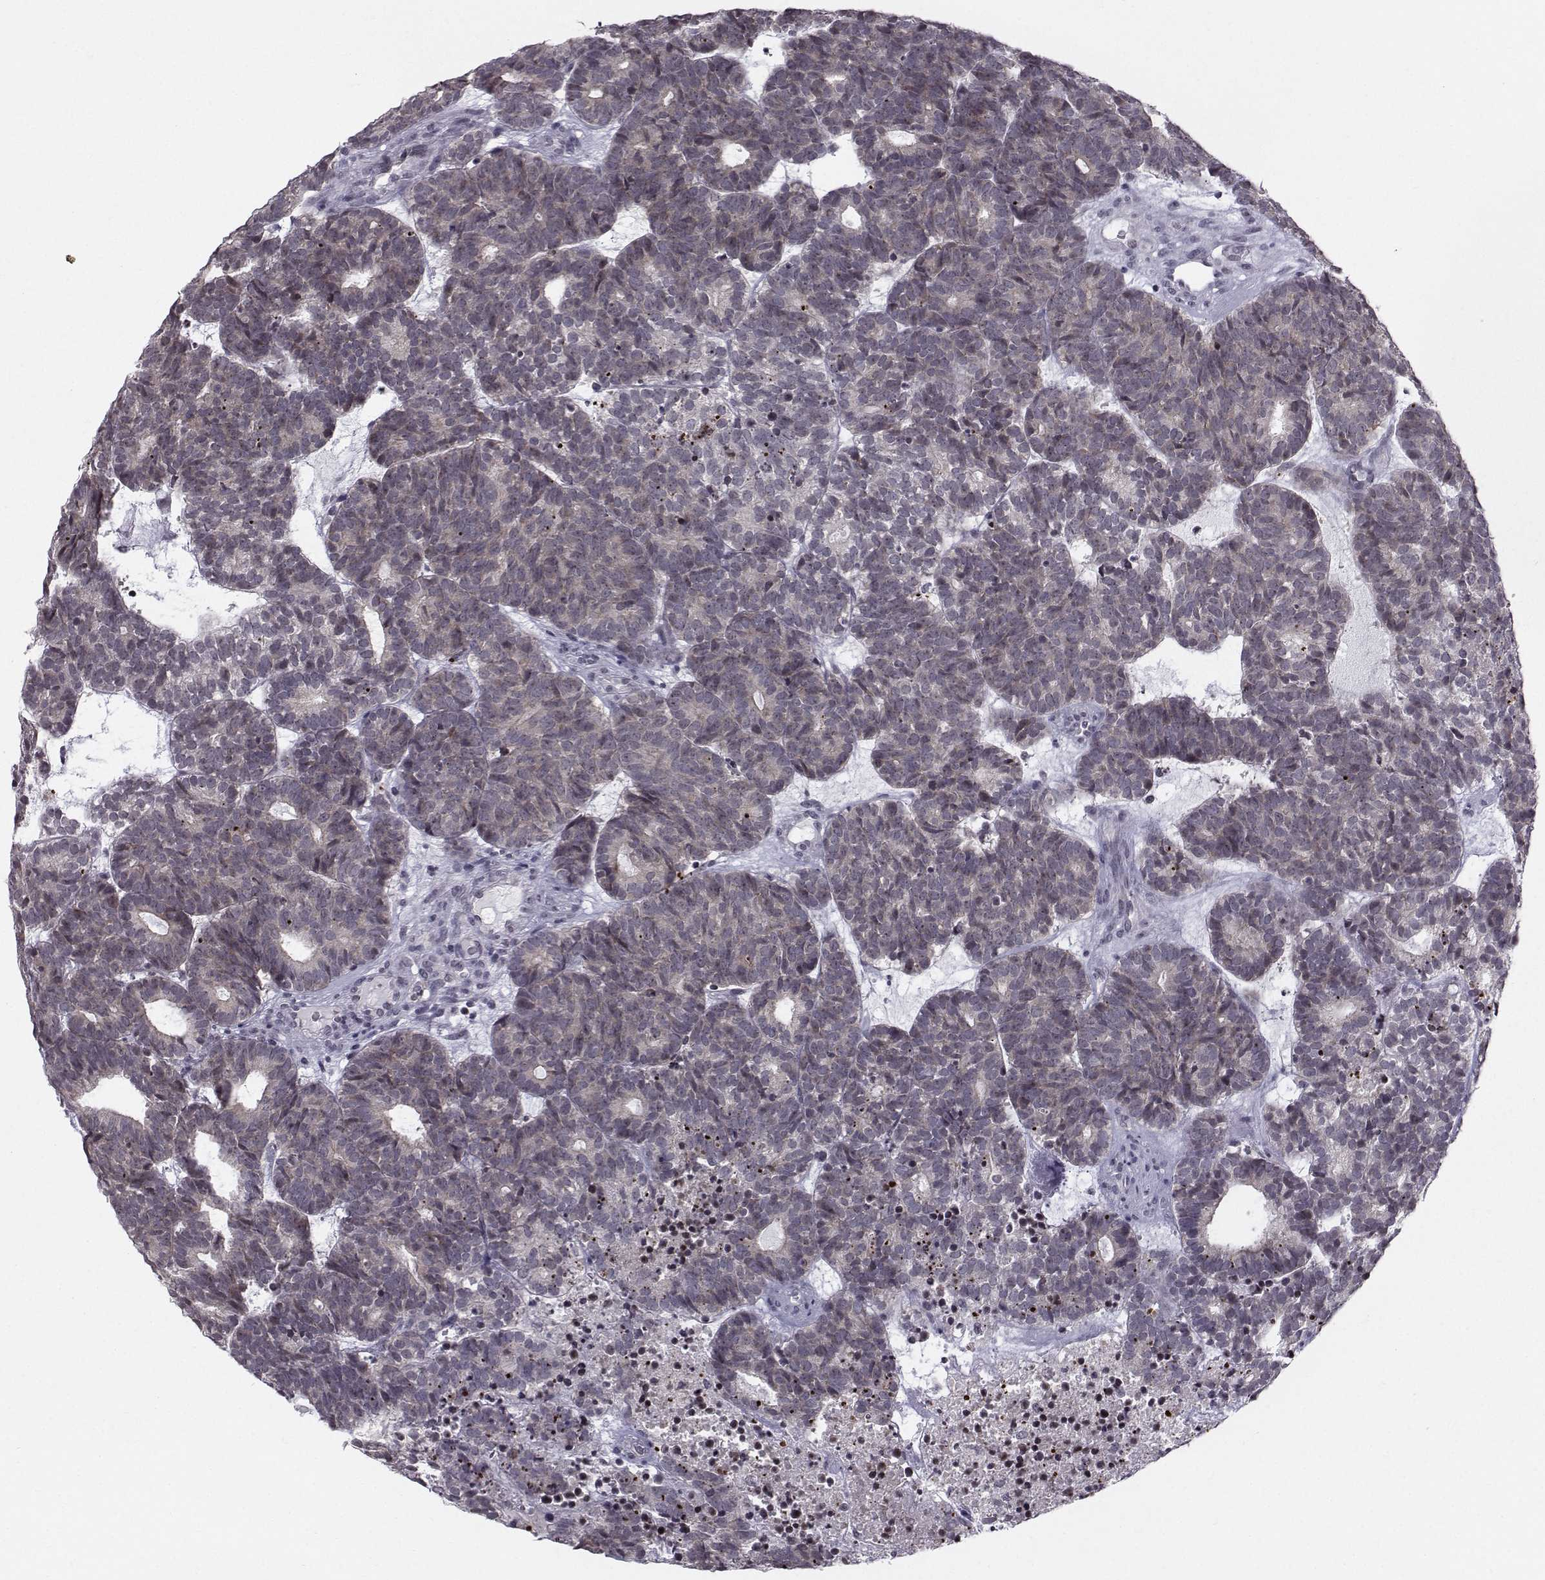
{"staining": {"intensity": "negative", "quantity": "none", "location": "none"}, "tissue": "head and neck cancer", "cell_type": "Tumor cells", "image_type": "cancer", "snomed": [{"axis": "morphology", "description": "Adenocarcinoma, NOS"}, {"axis": "topography", "description": "Head-Neck"}], "caption": "This is an immunohistochemistry micrograph of human adenocarcinoma (head and neck). There is no staining in tumor cells.", "gene": "MARCHF4", "patient": {"sex": "female", "age": 81}}